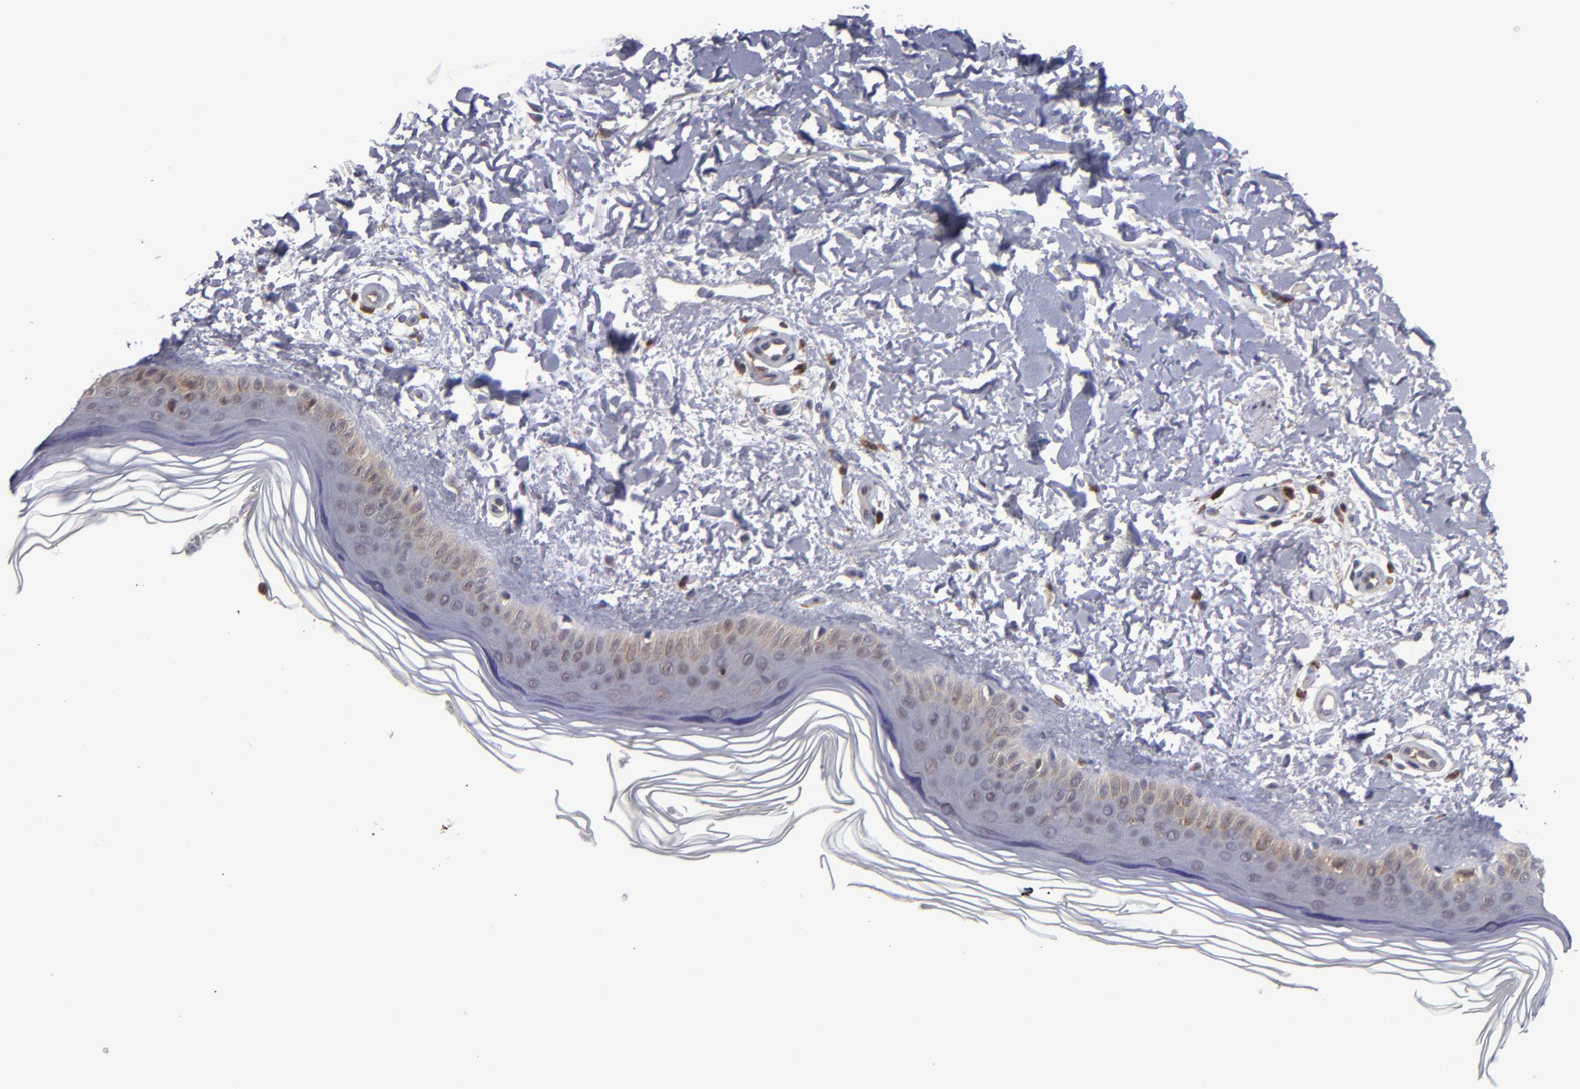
{"staining": {"intensity": "negative", "quantity": "none", "location": "none"}, "tissue": "skin", "cell_type": "Fibroblasts", "image_type": "normal", "snomed": [{"axis": "morphology", "description": "Normal tissue, NOS"}, {"axis": "topography", "description": "Skin"}], "caption": "High power microscopy histopathology image of an IHC micrograph of benign skin, revealing no significant positivity in fibroblasts.", "gene": "GRB2", "patient": {"sex": "female", "age": 19}}